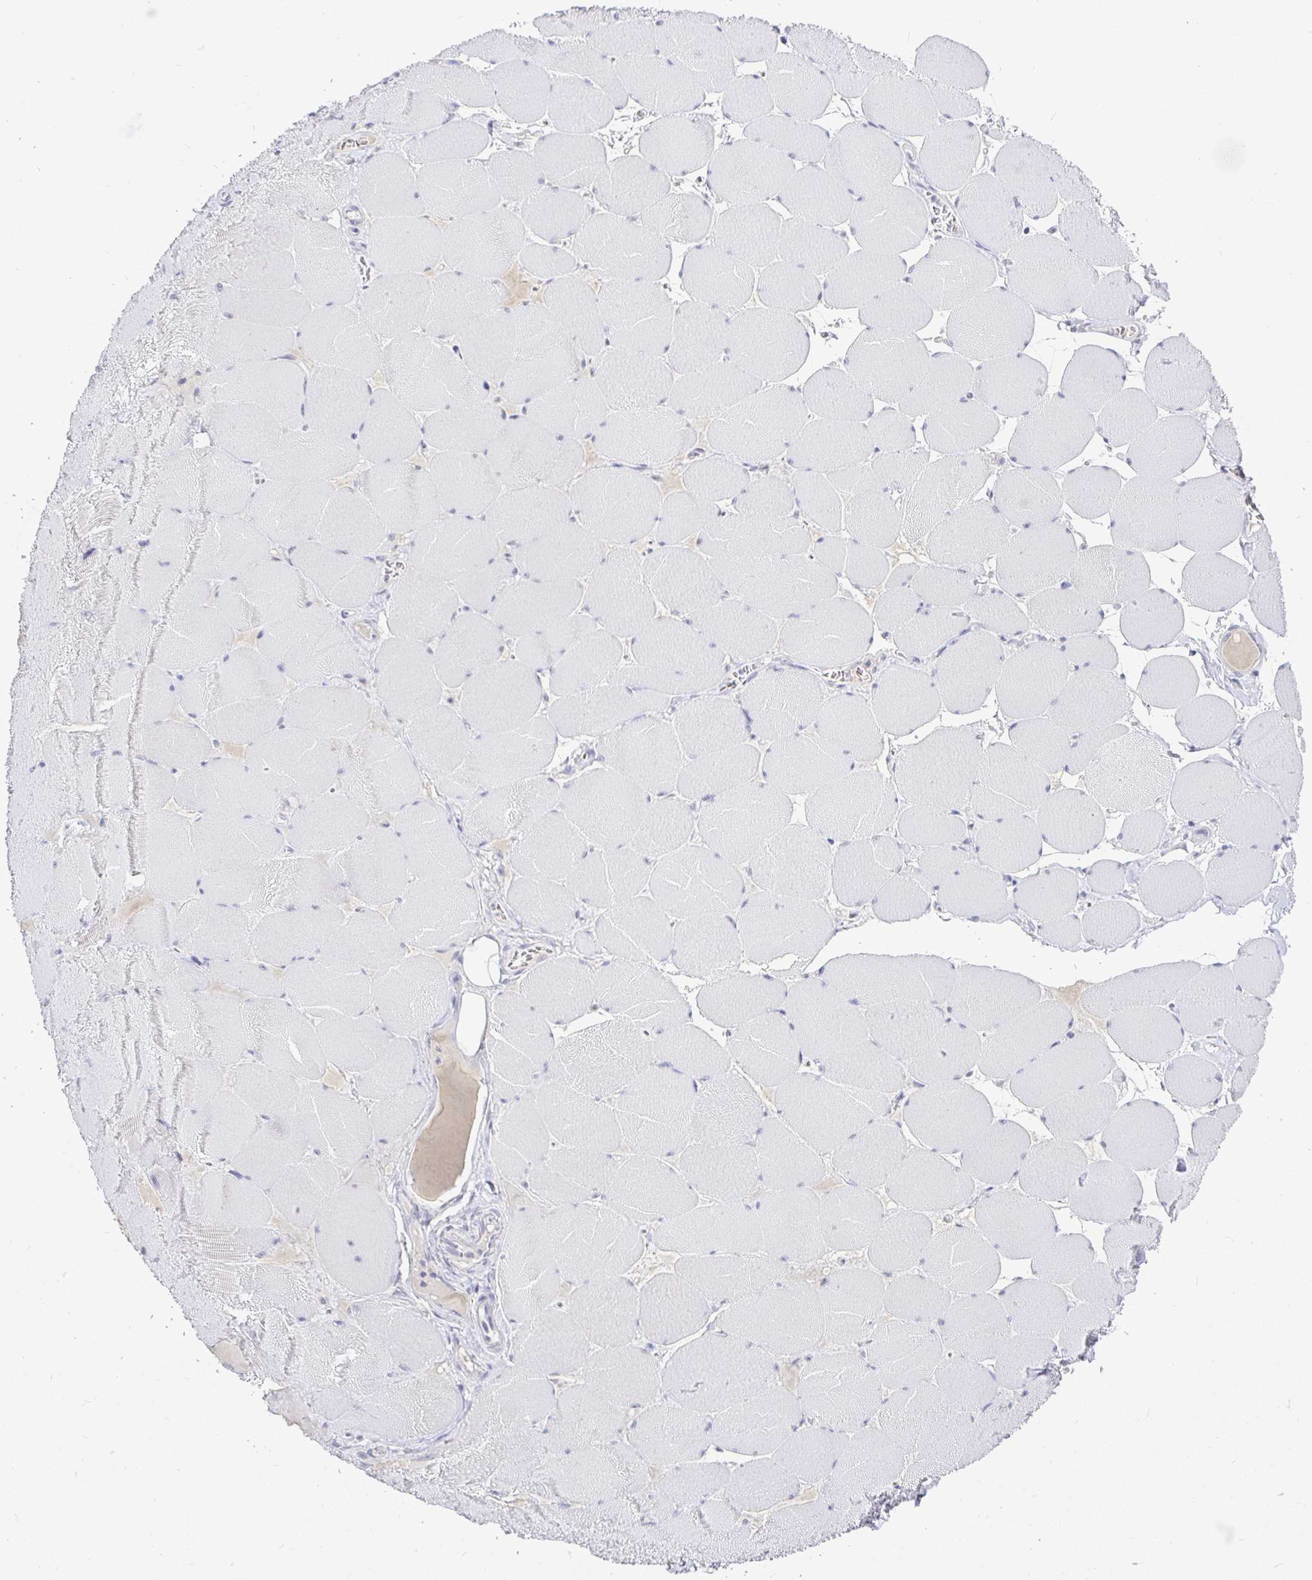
{"staining": {"intensity": "negative", "quantity": "none", "location": "none"}, "tissue": "skeletal muscle", "cell_type": "Myocytes", "image_type": "normal", "snomed": [{"axis": "morphology", "description": "Normal tissue, NOS"}, {"axis": "topography", "description": "Skeletal muscle"}], "caption": "High power microscopy photomicrograph of an immunohistochemistry (IHC) micrograph of normal skeletal muscle, revealing no significant expression in myocytes.", "gene": "EZHIP", "patient": {"sex": "female", "age": 75}}